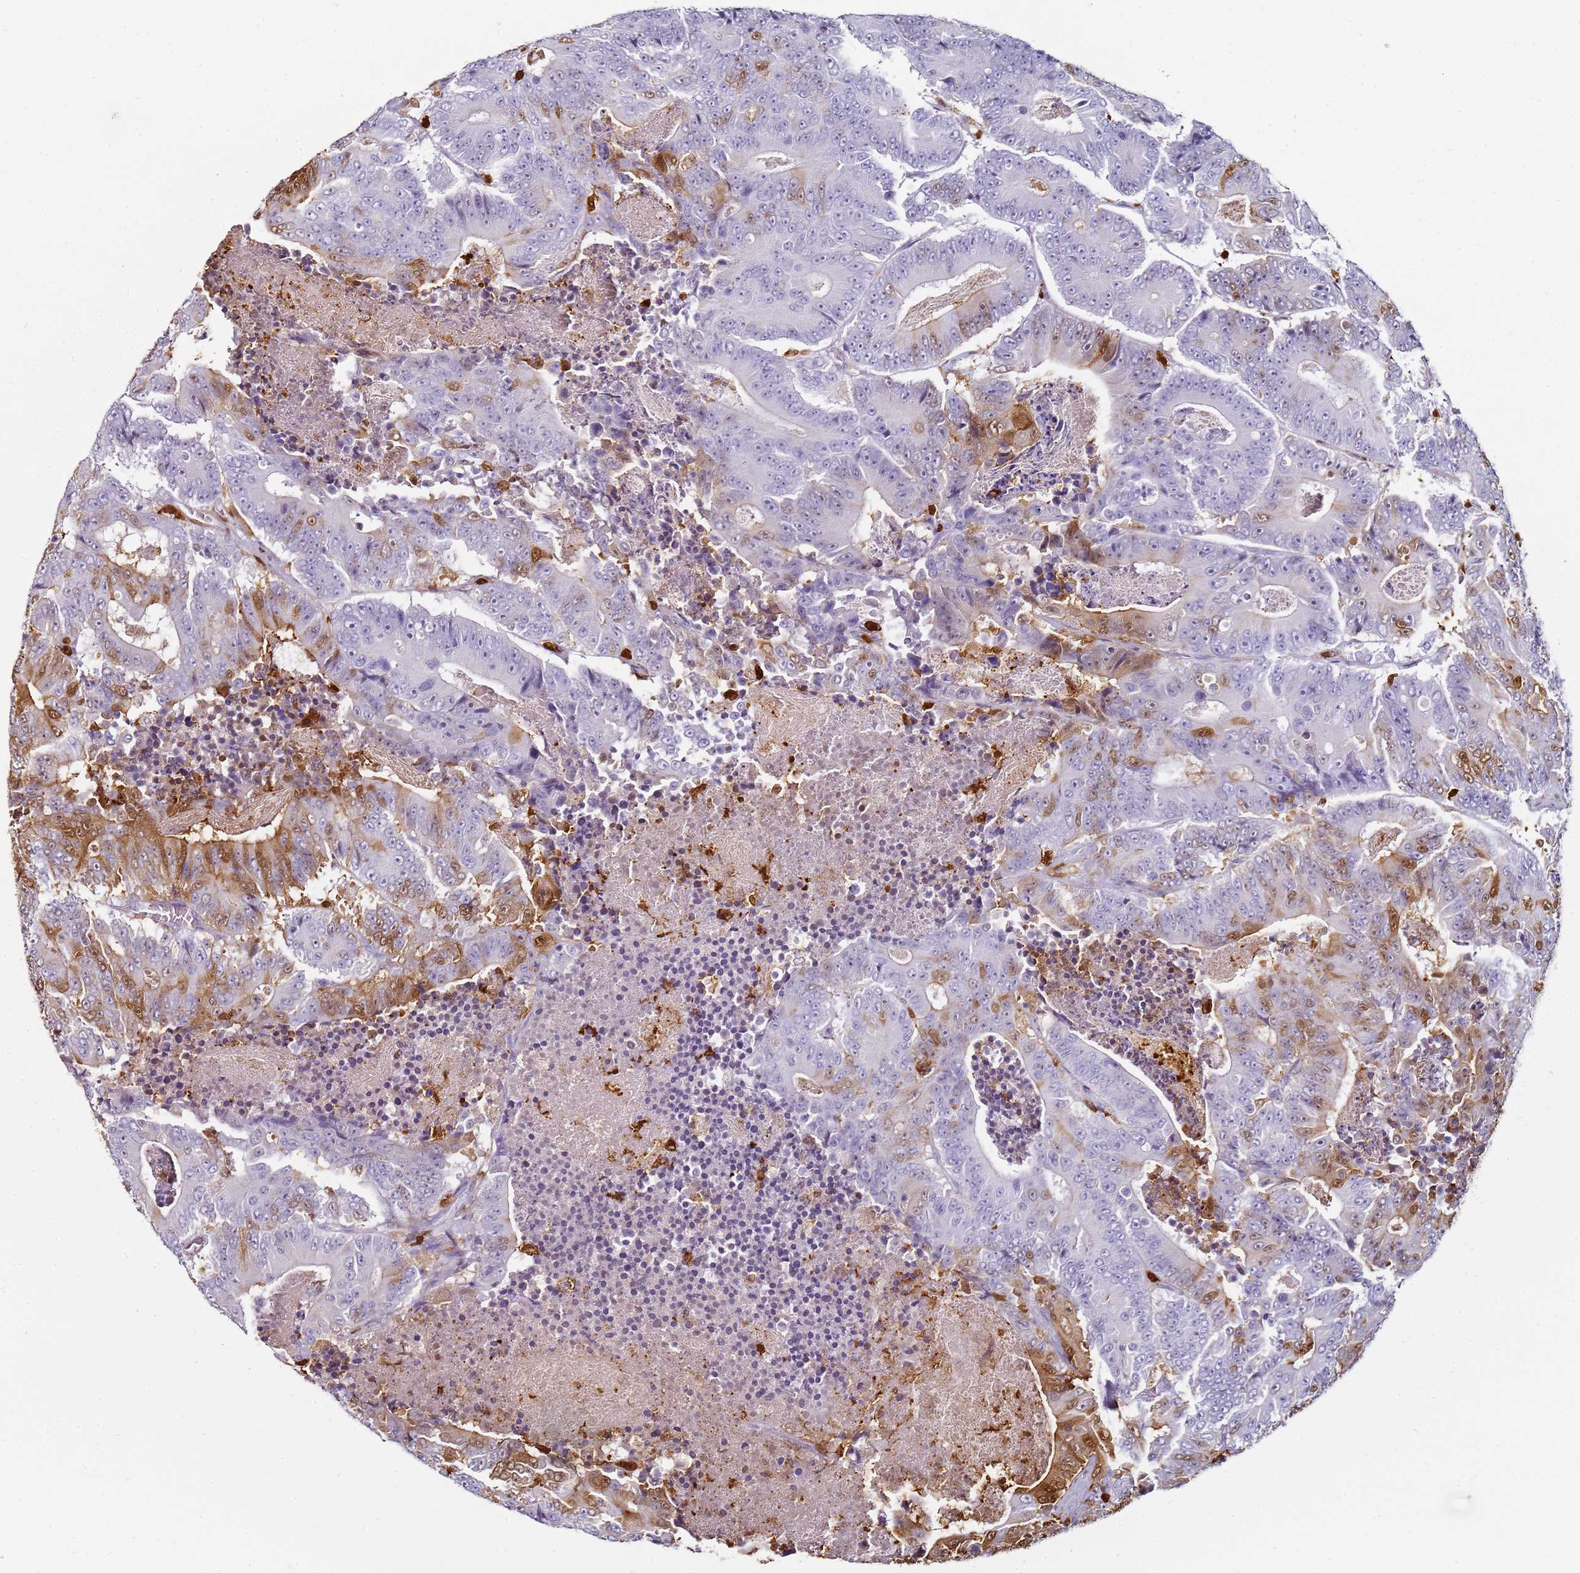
{"staining": {"intensity": "negative", "quantity": "none", "location": "none"}, "tissue": "colorectal cancer", "cell_type": "Tumor cells", "image_type": "cancer", "snomed": [{"axis": "morphology", "description": "Adenocarcinoma, NOS"}, {"axis": "topography", "description": "Colon"}], "caption": "This is a image of immunohistochemistry (IHC) staining of adenocarcinoma (colorectal), which shows no expression in tumor cells. (Immunohistochemistry, brightfield microscopy, high magnification).", "gene": "S100A4", "patient": {"sex": "male", "age": 83}}